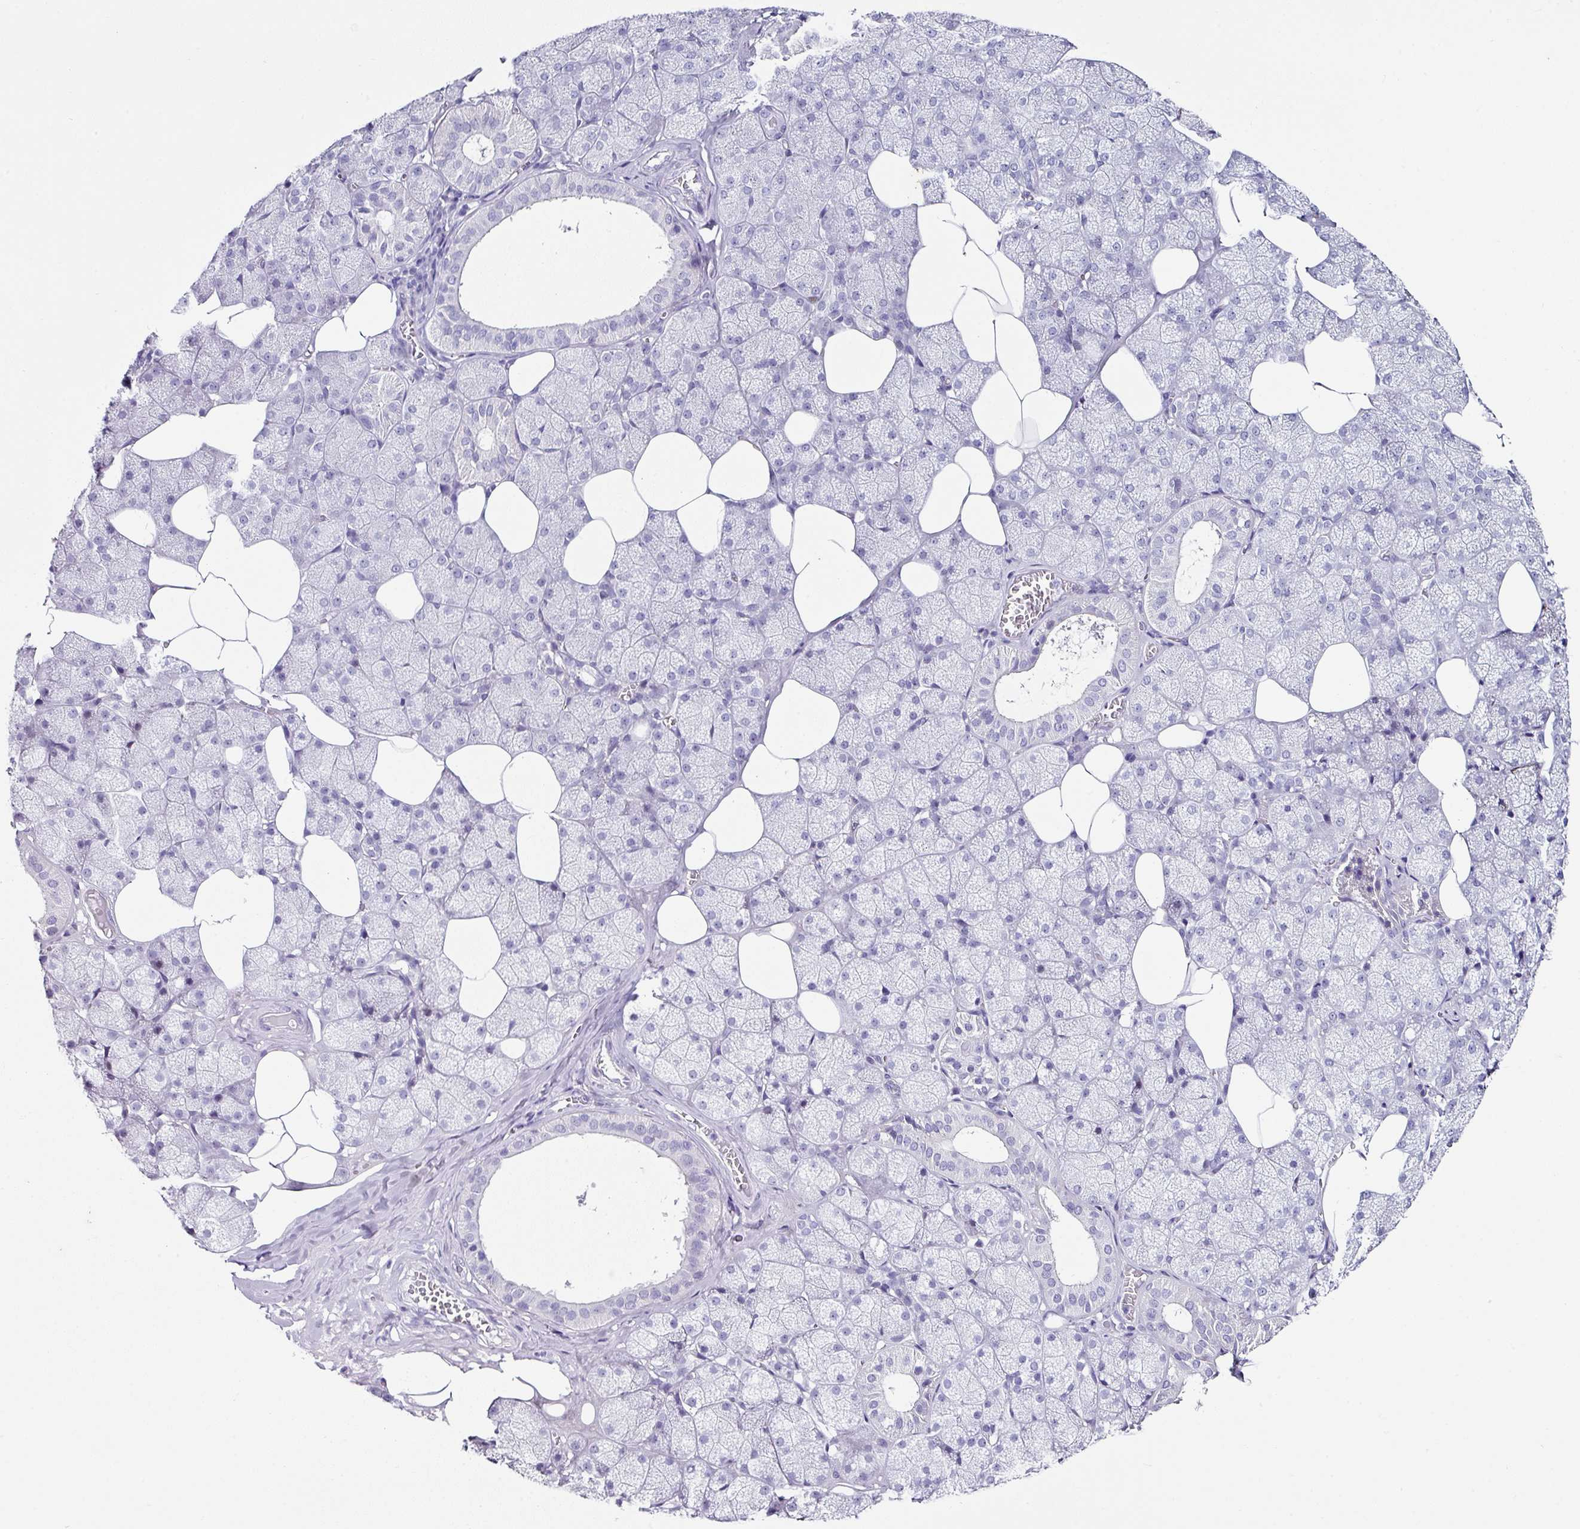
{"staining": {"intensity": "negative", "quantity": "none", "location": "none"}, "tissue": "salivary gland", "cell_type": "Glandular cells", "image_type": "normal", "snomed": [{"axis": "morphology", "description": "Normal tissue, NOS"}, {"axis": "topography", "description": "Salivary gland"}, {"axis": "topography", "description": "Peripheral nerve tissue"}], "caption": "This photomicrograph is of benign salivary gland stained with IHC to label a protein in brown with the nuclei are counter-stained blue. There is no positivity in glandular cells. The staining is performed using DAB brown chromogen with nuclei counter-stained in using hematoxylin.", "gene": "TRA2A", "patient": {"sex": "male", "age": 38}}